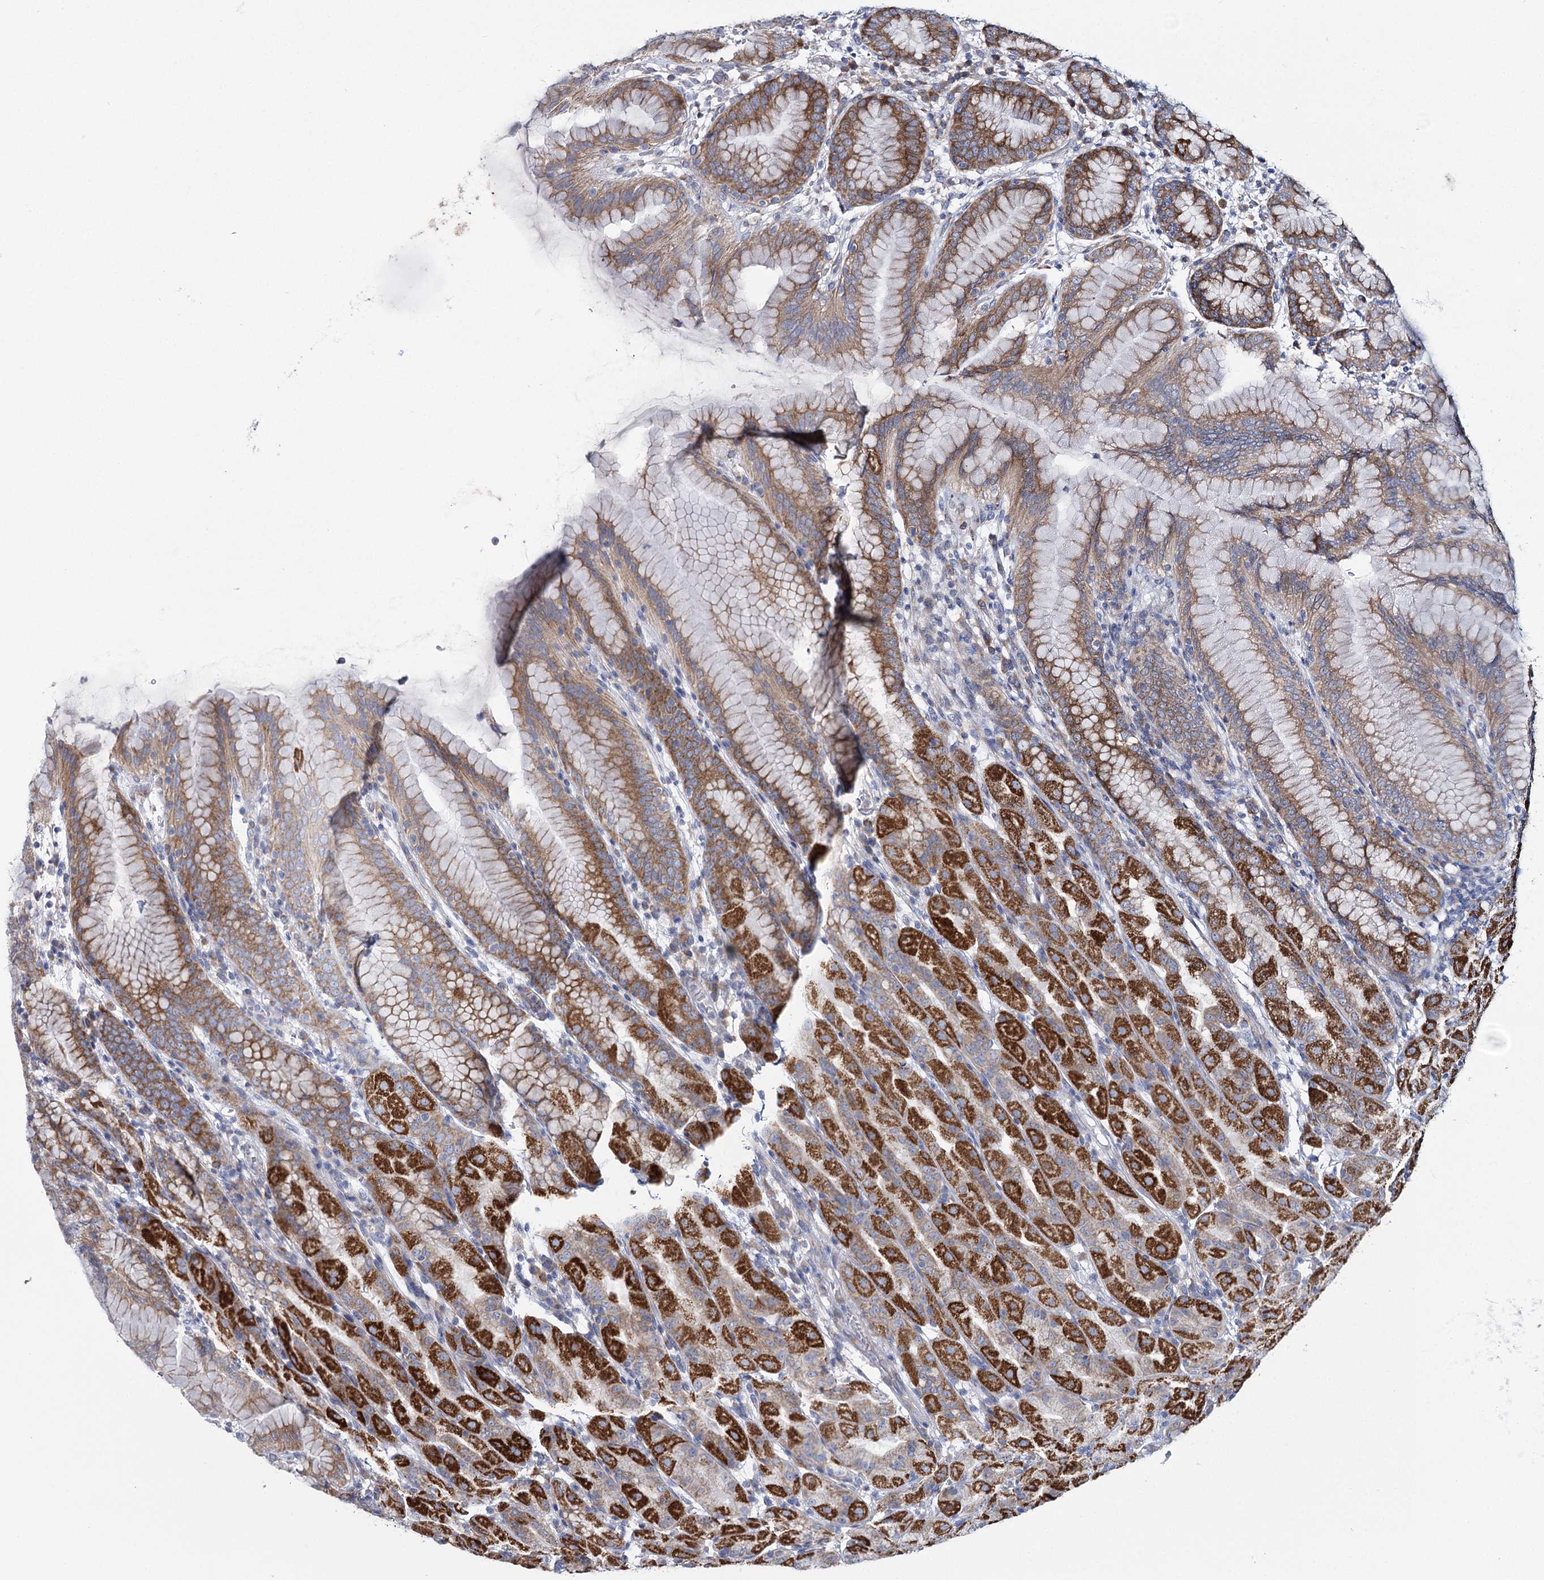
{"staining": {"intensity": "strong", "quantity": "25%-75%", "location": "cytoplasmic/membranous"}, "tissue": "stomach", "cell_type": "Glandular cells", "image_type": "normal", "snomed": [{"axis": "morphology", "description": "Normal tissue, NOS"}, {"axis": "topography", "description": "Stomach"}], "caption": "Immunohistochemistry (IHC) (DAB) staining of benign human stomach displays strong cytoplasmic/membranous protein positivity in about 25%-75% of glandular cells.", "gene": "THUMPD3", "patient": {"sex": "female", "age": 79}}